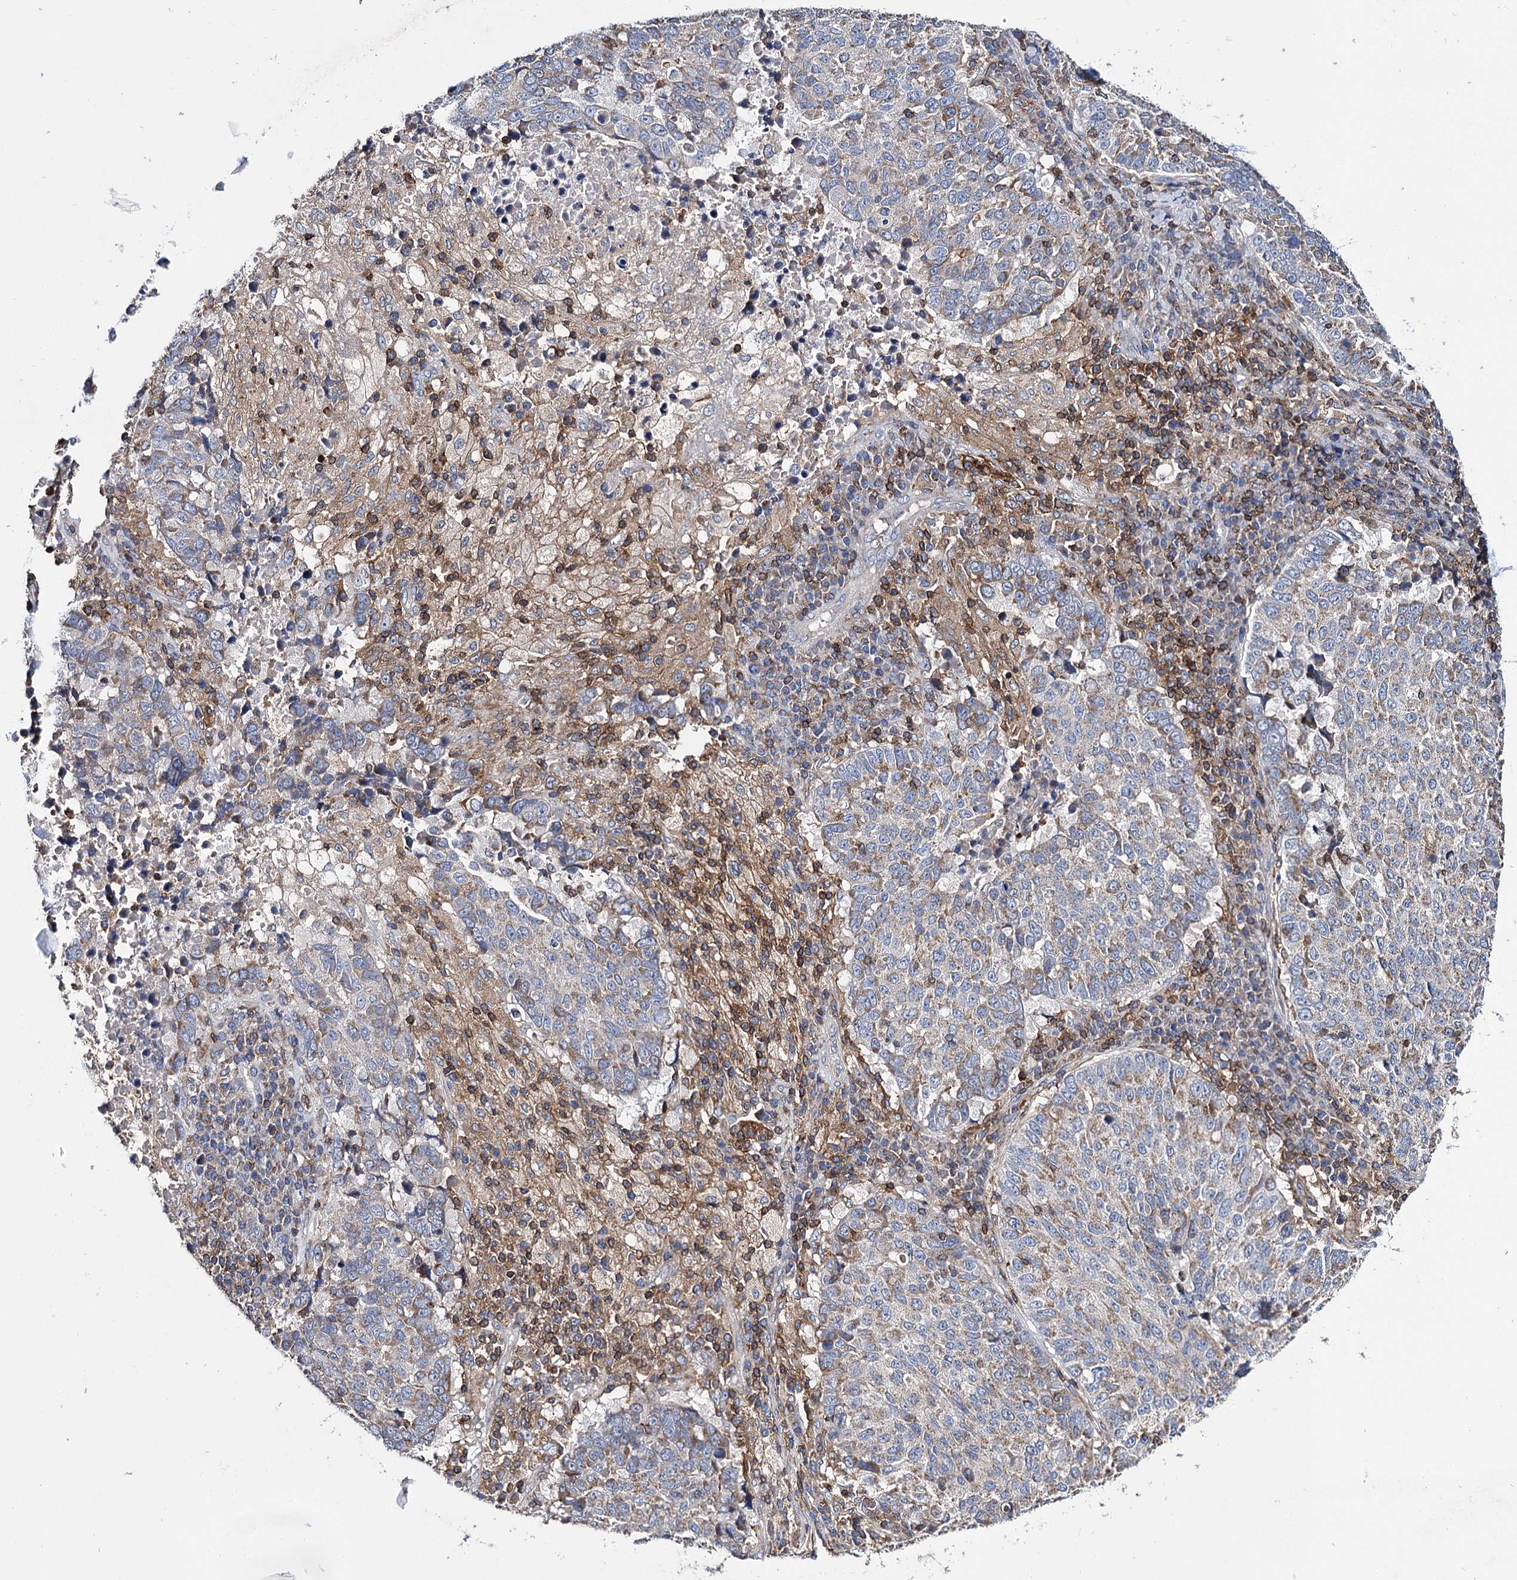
{"staining": {"intensity": "moderate", "quantity": "25%-75%", "location": "cytoplasmic/membranous"}, "tissue": "lung cancer", "cell_type": "Tumor cells", "image_type": "cancer", "snomed": [{"axis": "morphology", "description": "Squamous cell carcinoma, NOS"}, {"axis": "topography", "description": "Lung"}], "caption": "A histopathology image of human lung cancer (squamous cell carcinoma) stained for a protein exhibits moderate cytoplasmic/membranous brown staining in tumor cells.", "gene": "UBASH3B", "patient": {"sex": "male", "age": 73}}